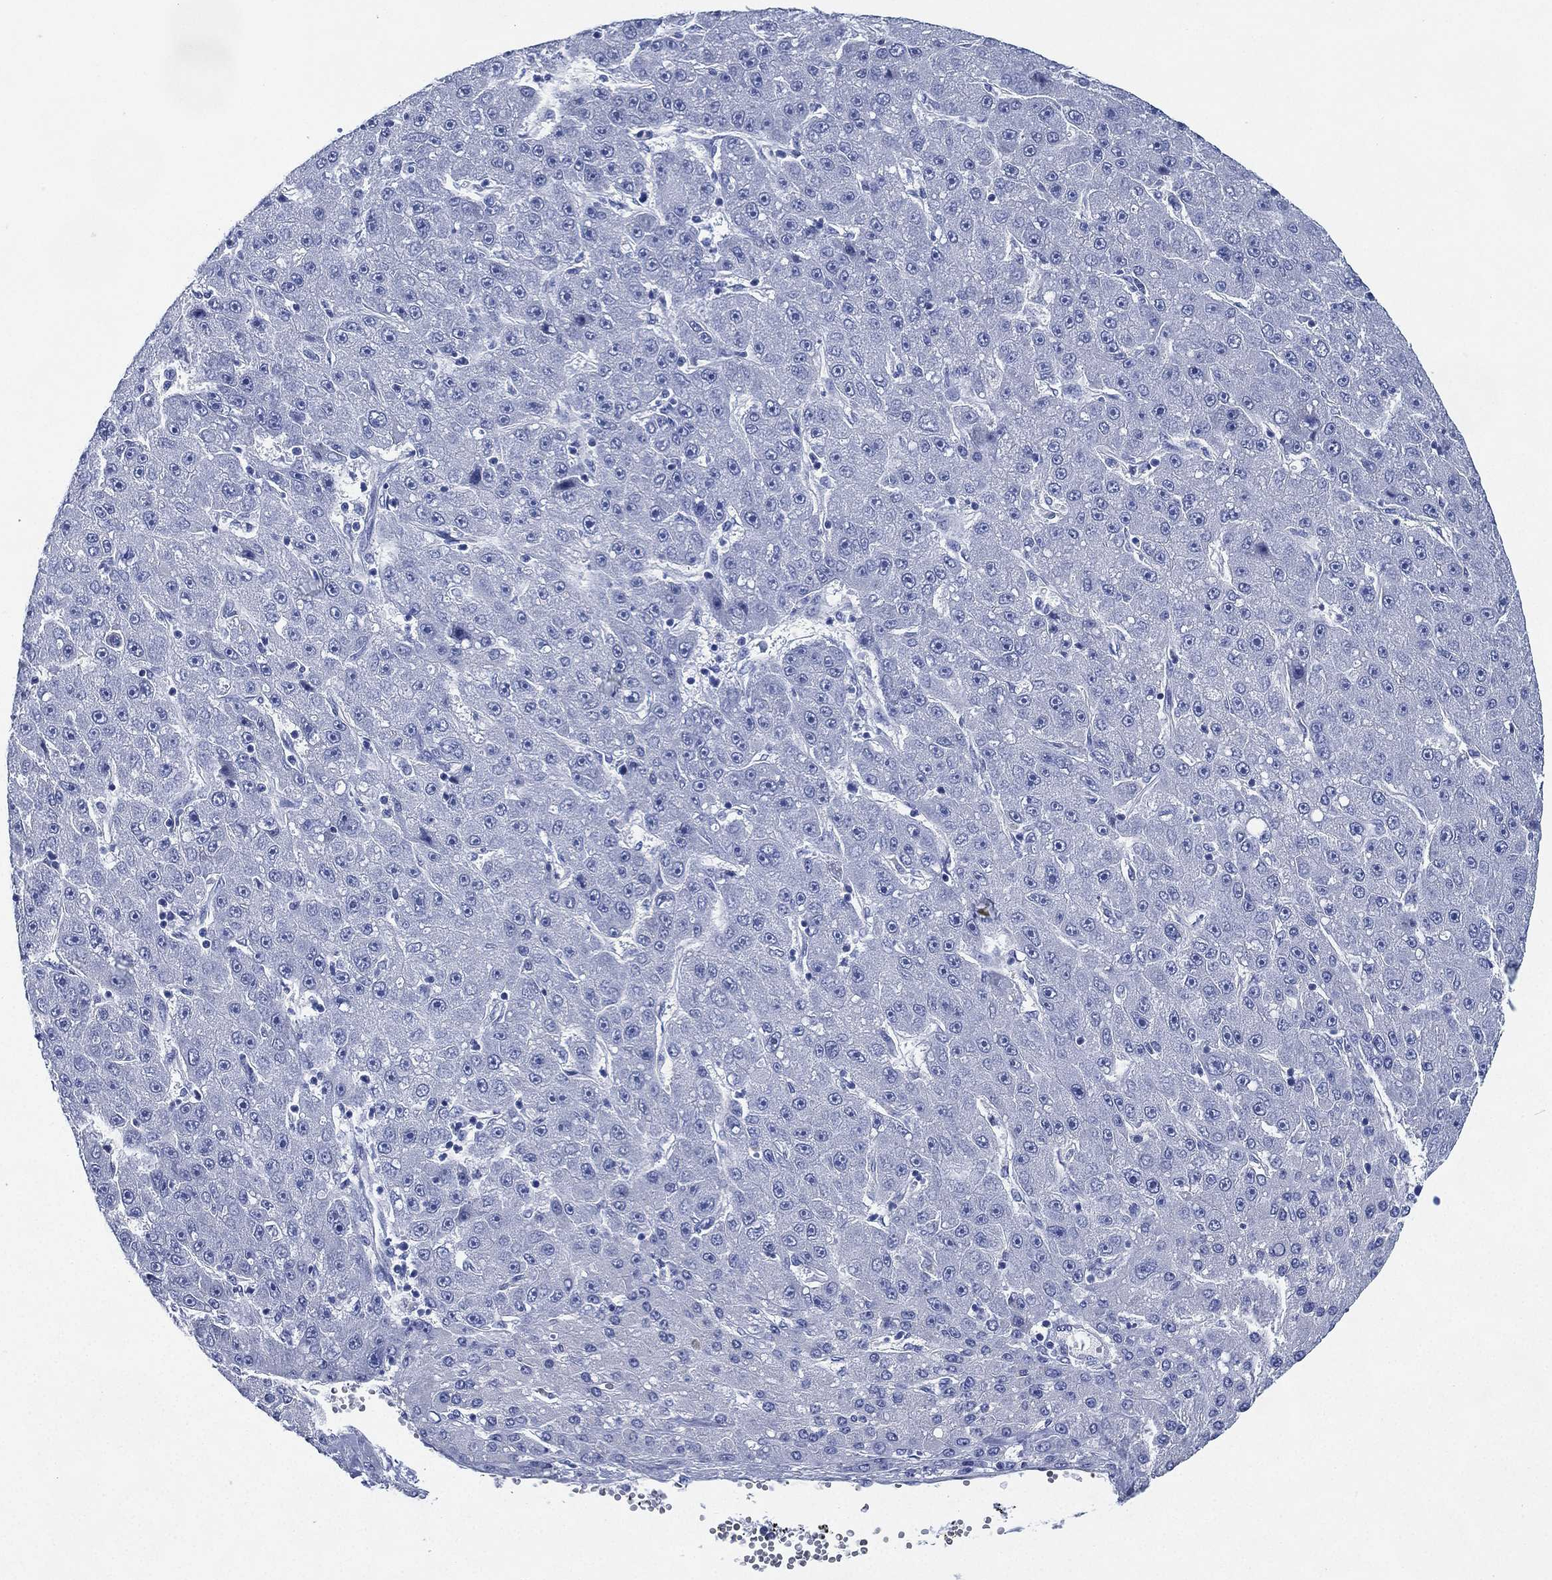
{"staining": {"intensity": "negative", "quantity": "none", "location": "none"}, "tissue": "liver cancer", "cell_type": "Tumor cells", "image_type": "cancer", "snomed": [{"axis": "morphology", "description": "Carcinoma, Hepatocellular, NOS"}, {"axis": "topography", "description": "Liver"}], "caption": "Immunohistochemistry image of liver cancer (hepatocellular carcinoma) stained for a protein (brown), which shows no expression in tumor cells. The staining is performed using DAB (3,3'-diaminobenzidine) brown chromogen with nuclei counter-stained in using hematoxylin.", "gene": "CCDC70", "patient": {"sex": "male", "age": 67}}